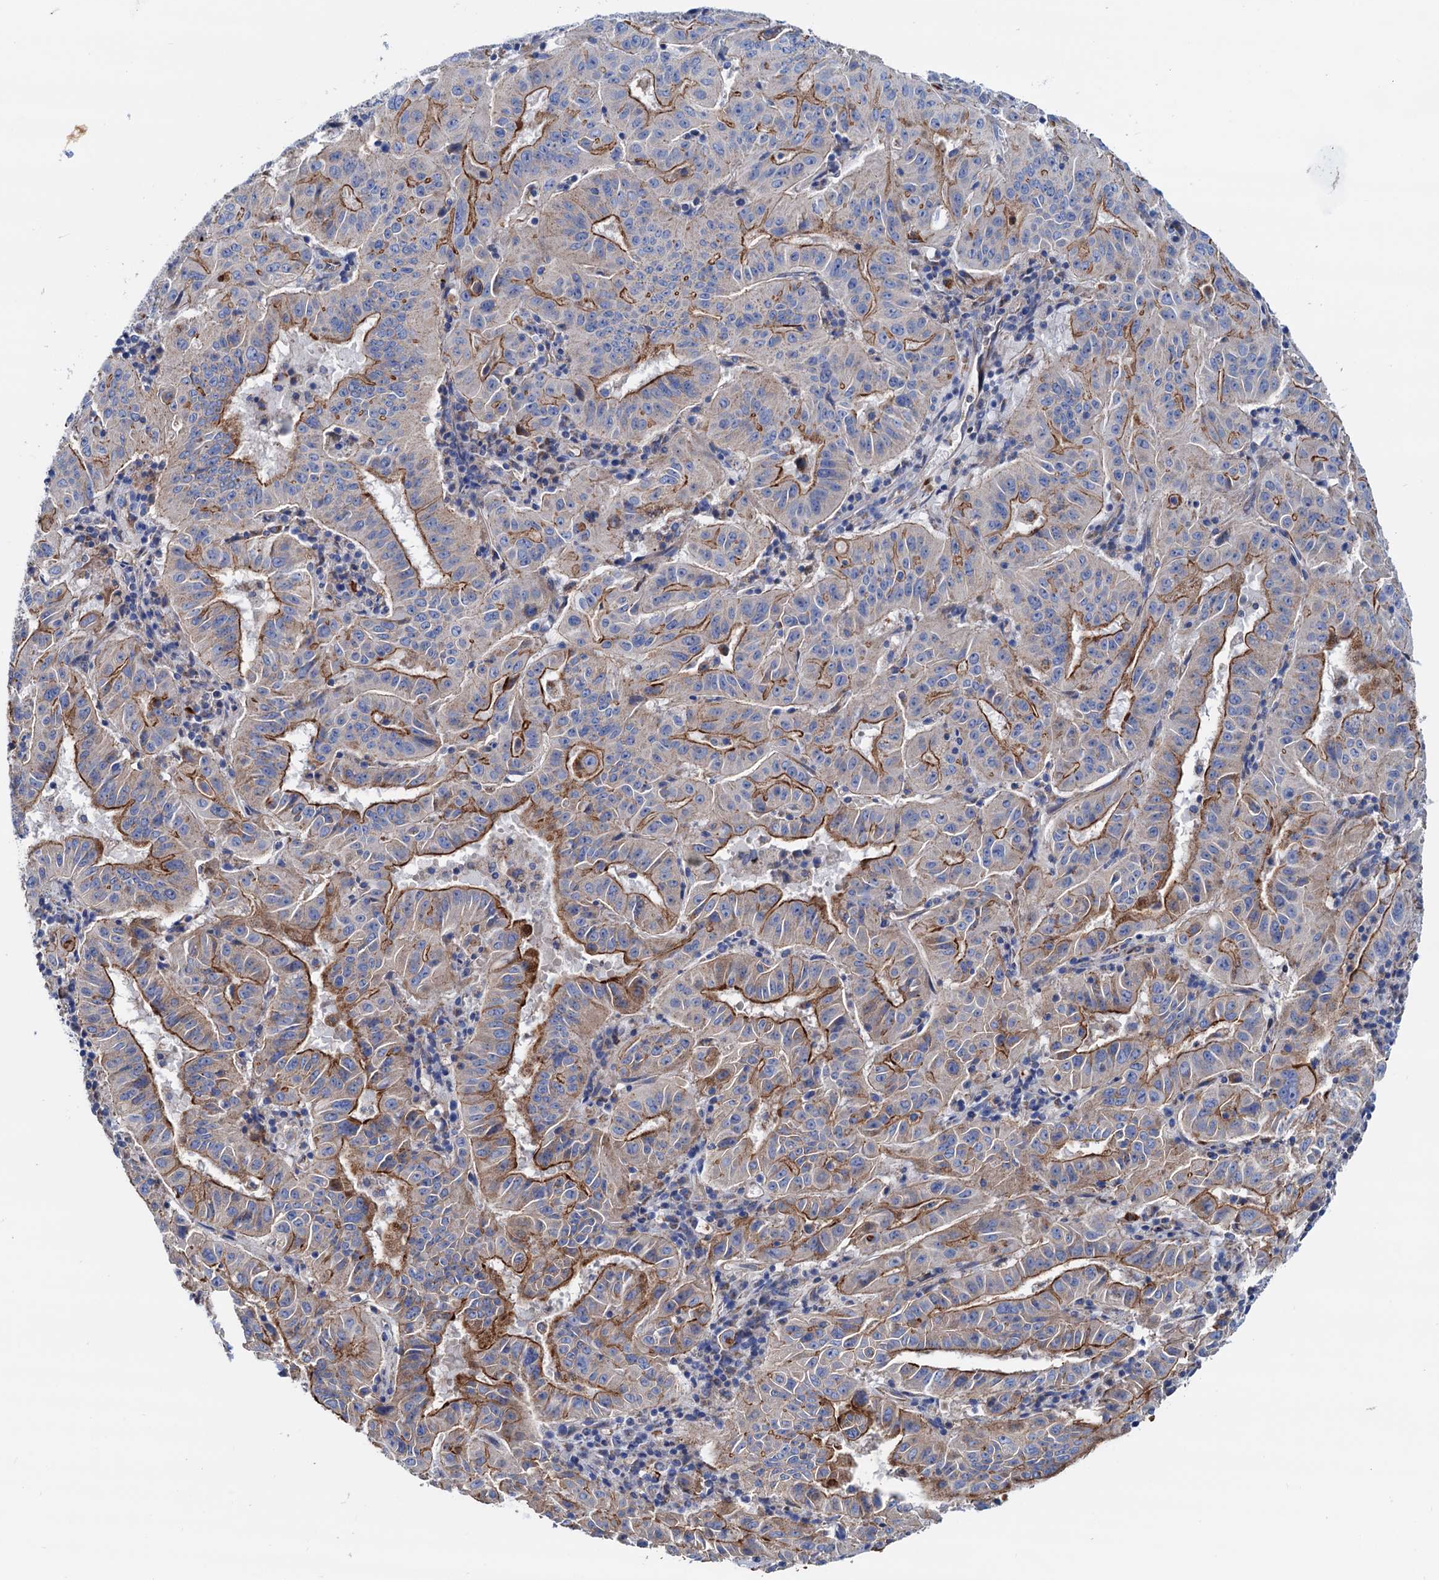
{"staining": {"intensity": "moderate", "quantity": "25%-75%", "location": "cytoplasmic/membranous"}, "tissue": "pancreatic cancer", "cell_type": "Tumor cells", "image_type": "cancer", "snomed": [{"axis": "morphology", "description": "Adenocarcinoma, NOS"}, {"axis": "topography", "description": "Pancreas"}], "caption": "Brown immunohistochemical staining in pancreatic cancer displays moderate cytoplasmic/membranous positivity in about 25%-75% of tumor cells. The protein is stained brown, and the nuclei are stained in blue (DAB (3,3'-diaminobenzidine) IHC with brightfield microscopy, high magnification).", "gene": "RASSF9", "patient": {"sex": "male", "age": 63}}